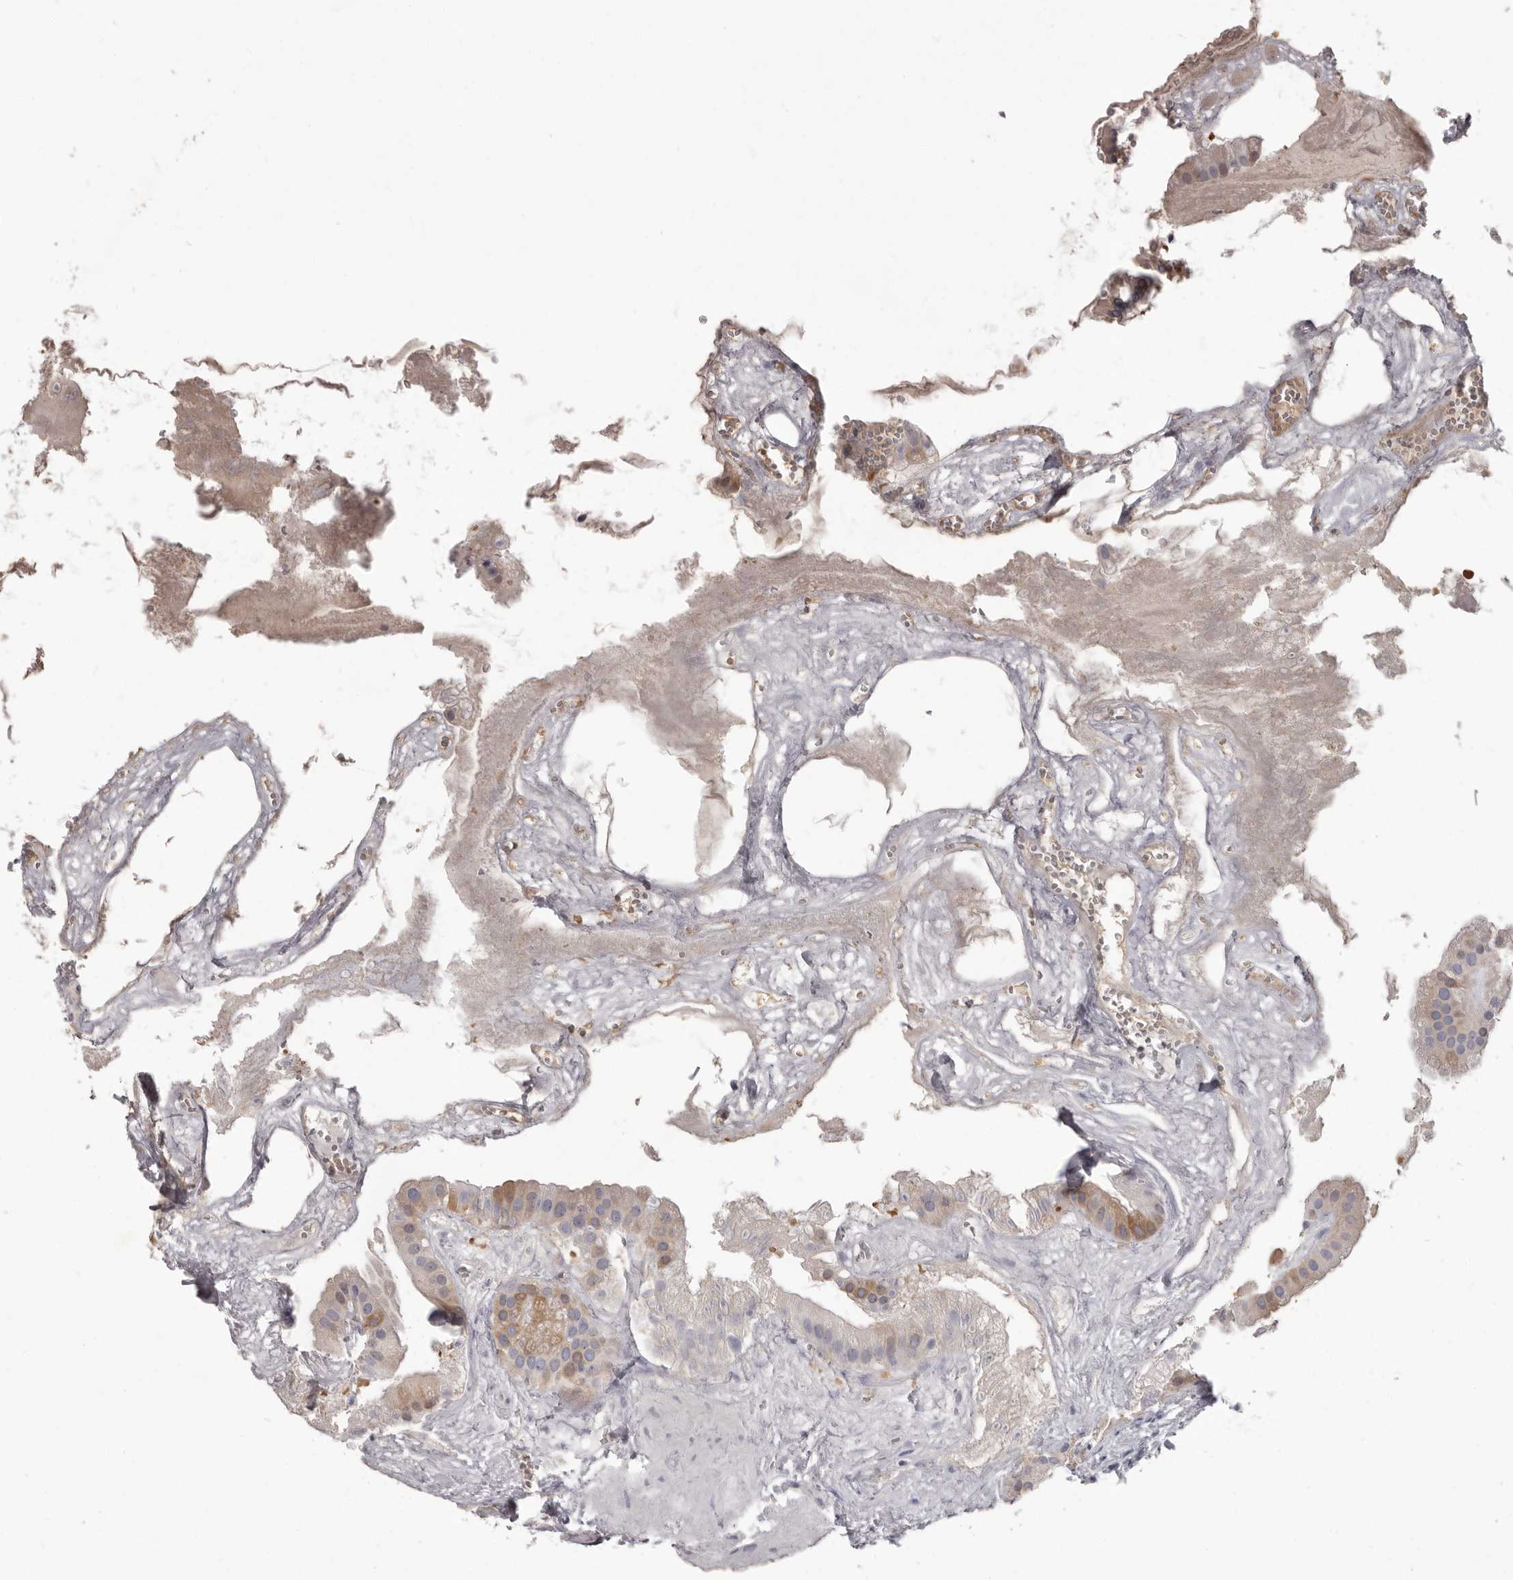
{"staining": {"intensity": "moderate", "quantity": "25%-75%", "location": "cytoplasmic/membranous"}, "tissue": "gallbladder", "cell_type": "Glandular cells", "image_type": "normal", "snomed": [{"axis": "morphology", "description": "Normal tissue, NOS"}, {"axis": "topography", "description": "Gallbladder"}], "caption": "Gallbladder stained with DAB (3,3'-diaminobenzidine) IHC exhibits medium levels of moderate cytoplasmic/membranous expression in approximately 25%-75% of glandular cells.", "gene": "APEH", "patient": {"sex": "male", "age": 55}}